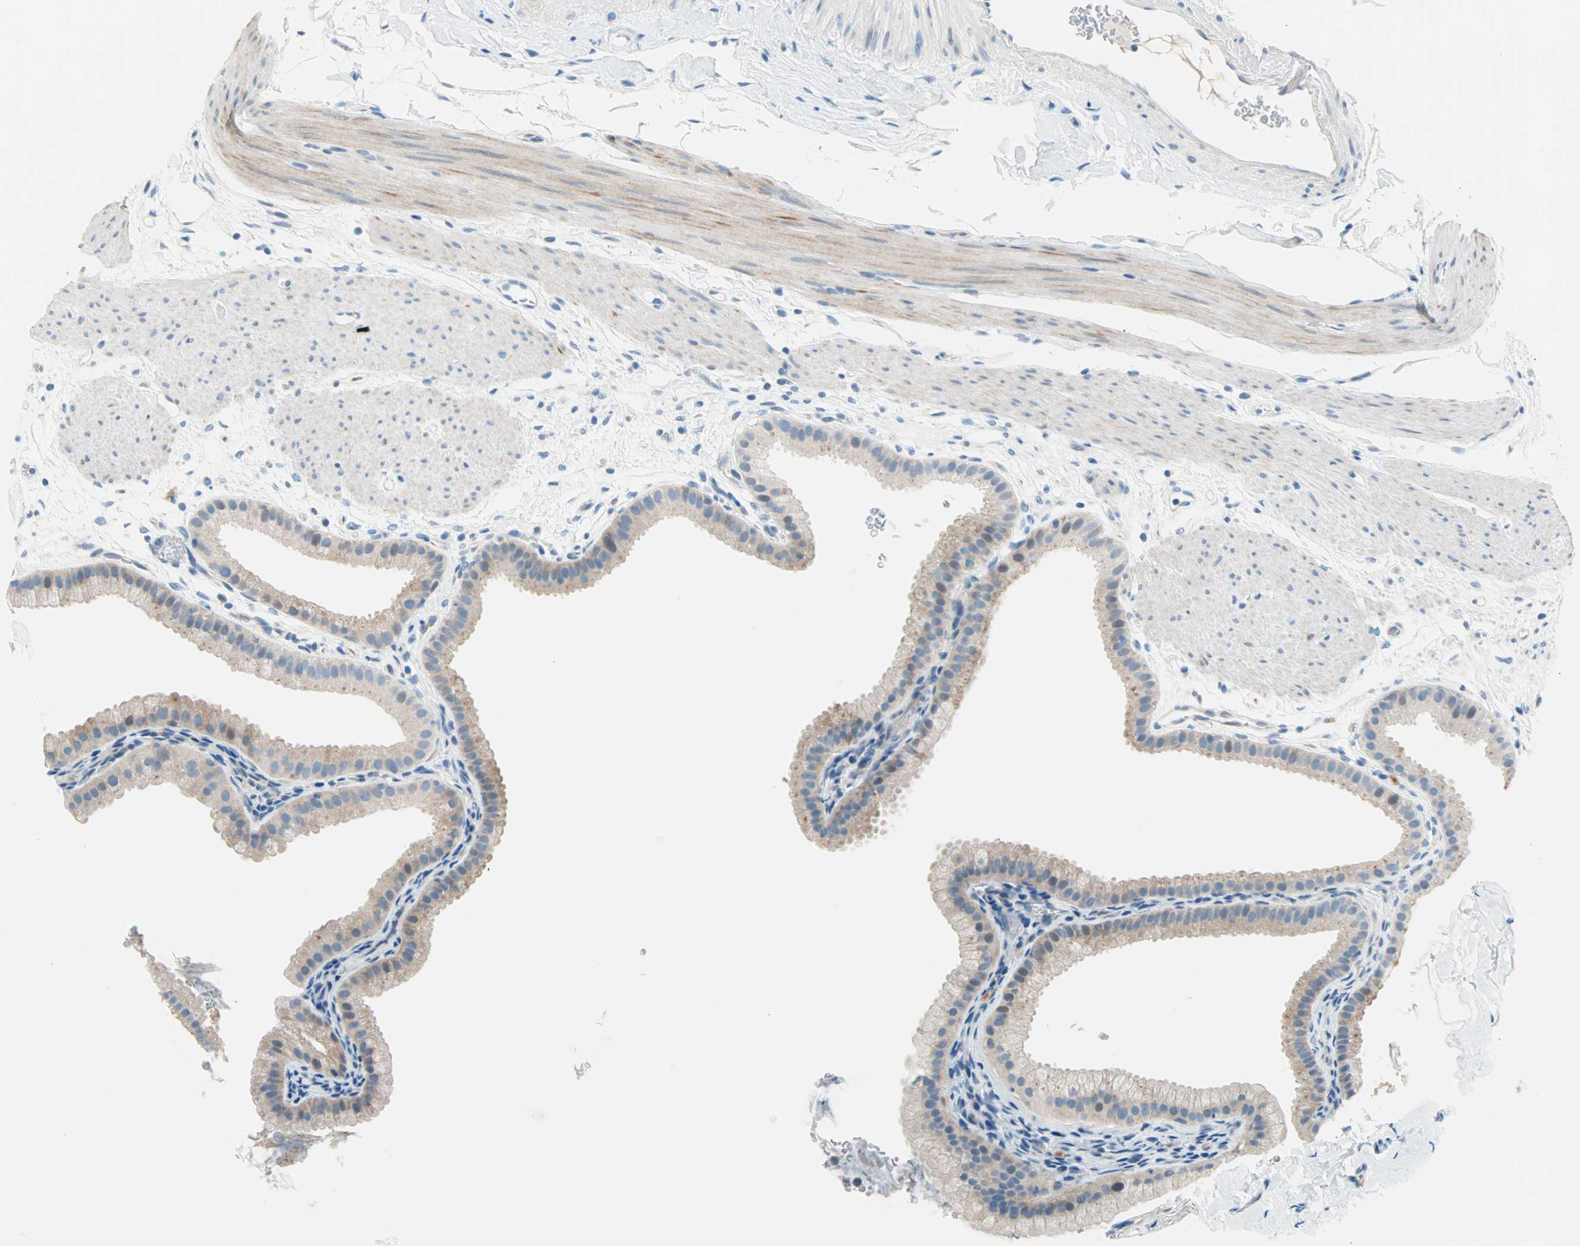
{"staining": {"intensity": "weak", "quantity": "25%-75%", "location": "cytoplasmic/membranous"}, "tissue": "gallbladder", "cell_type": "Glandular cells", "image_type": "normal", "snomed": [{"axis": "morphology", "description": "Normal tissue, NOS"}, {"axis": "topography", "description": "Gallbladder"}], "caption": "Immunohistochemical staining of benign gallbladder exhibits 25%-75% levels of weak cytoplasmic/membranous protein positivity in about 25%-75% of glandular cells. Nuclei are stained in blue.", "gene": "TMEM163", "patient": {"sex": "female", "age": 64}}